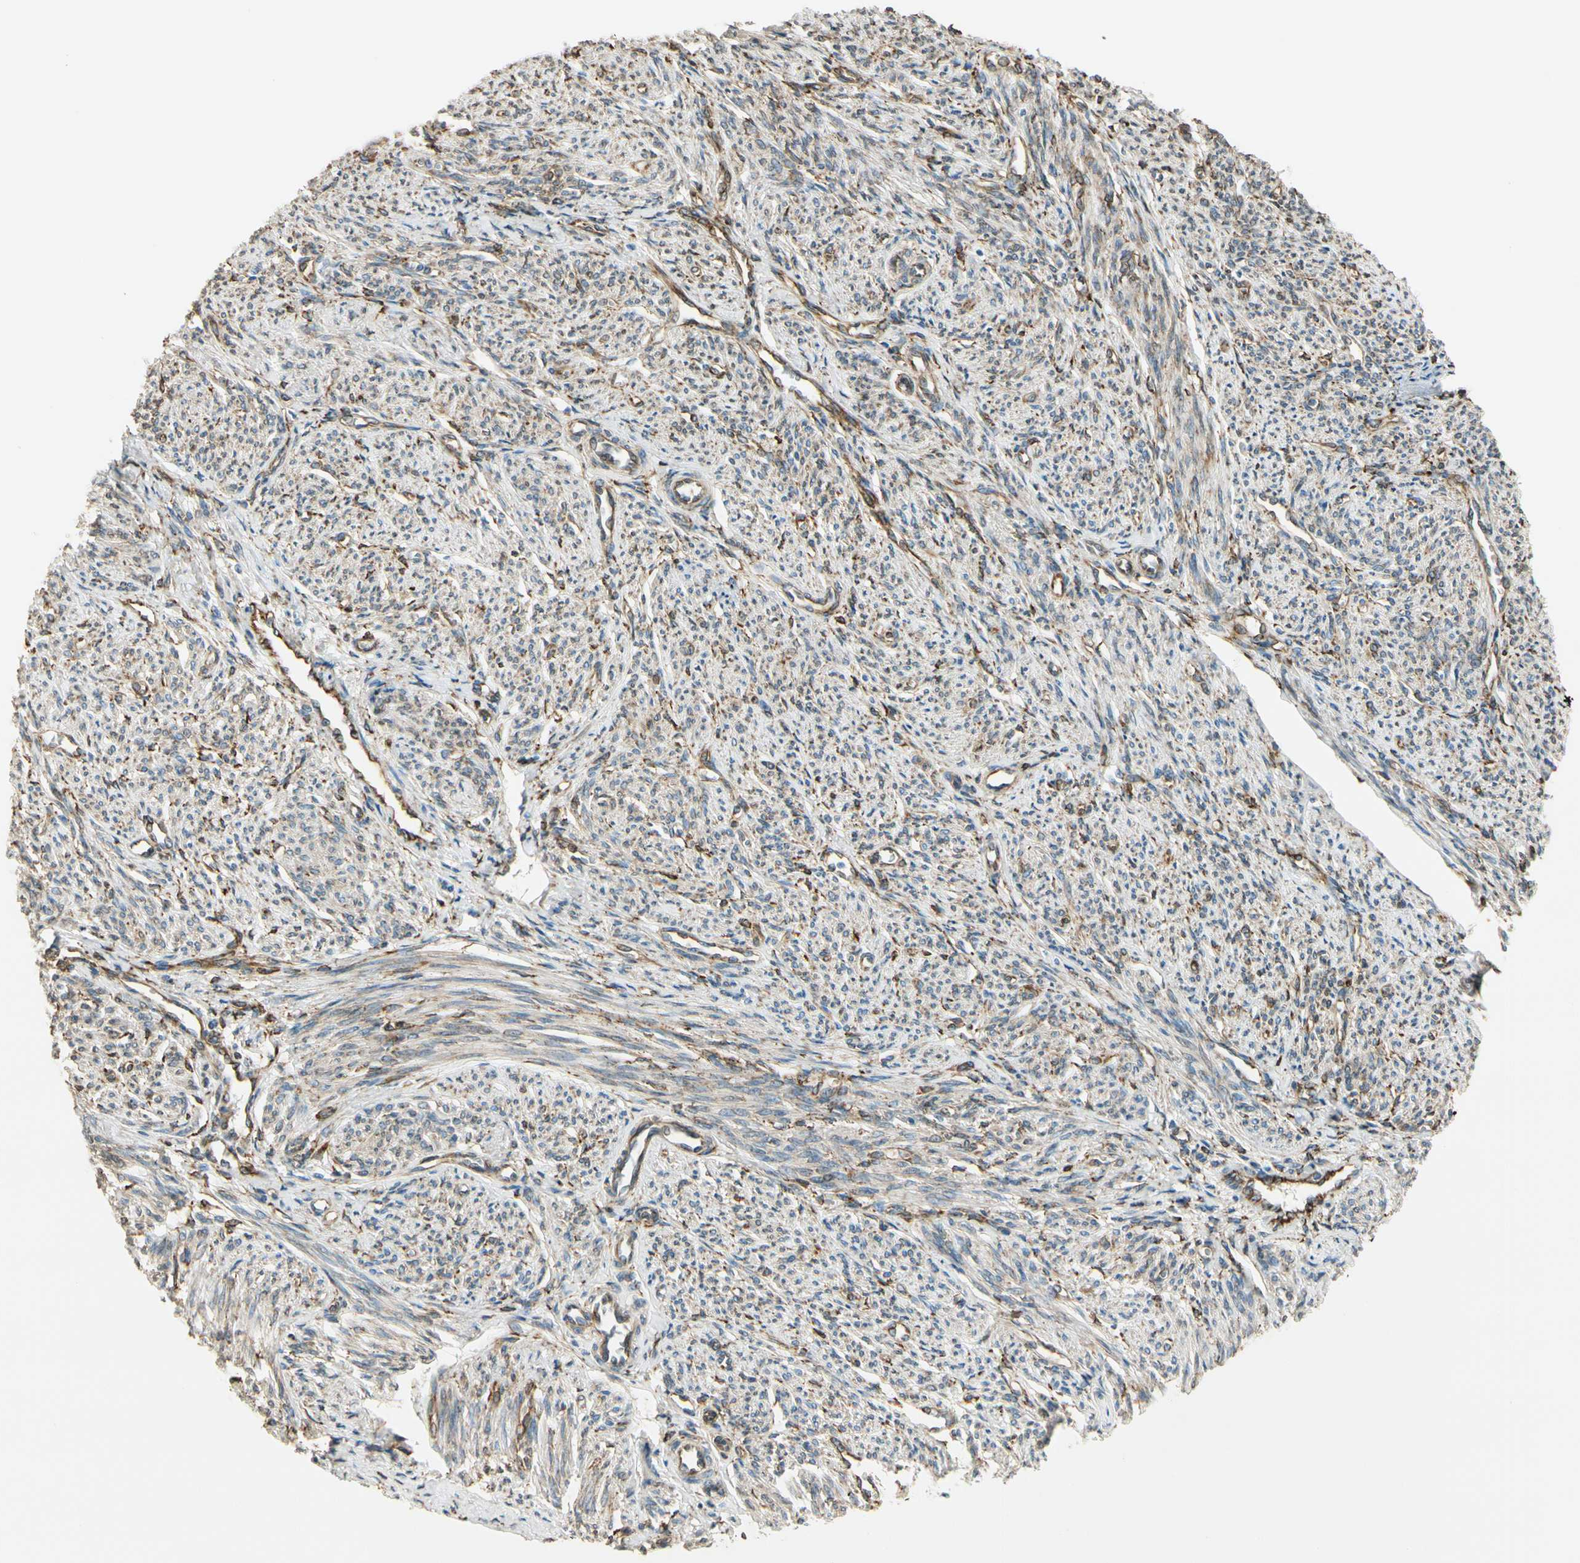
{"staining": {"intensity": "weak", "quantity": "25%-75%", "location": "cytoplasmic/membranous"}, "tissue": "smooth muscle", "cell_type": "Smooth muscle cells", "image_type": "normal", "snomed": [{"axis": "morphology", "description": "Normal tissue, NOS"}, {"axis": "topography", "description": "Smooth muscle"}], "caption": "Smooth muscle stained with IHC reveals weak cytoplasmic/membranous expression in approximately 25%-75% of smooth muscle cells.", "gene": "FKBP7", "patient": {"sex": "female", "age": 65}}